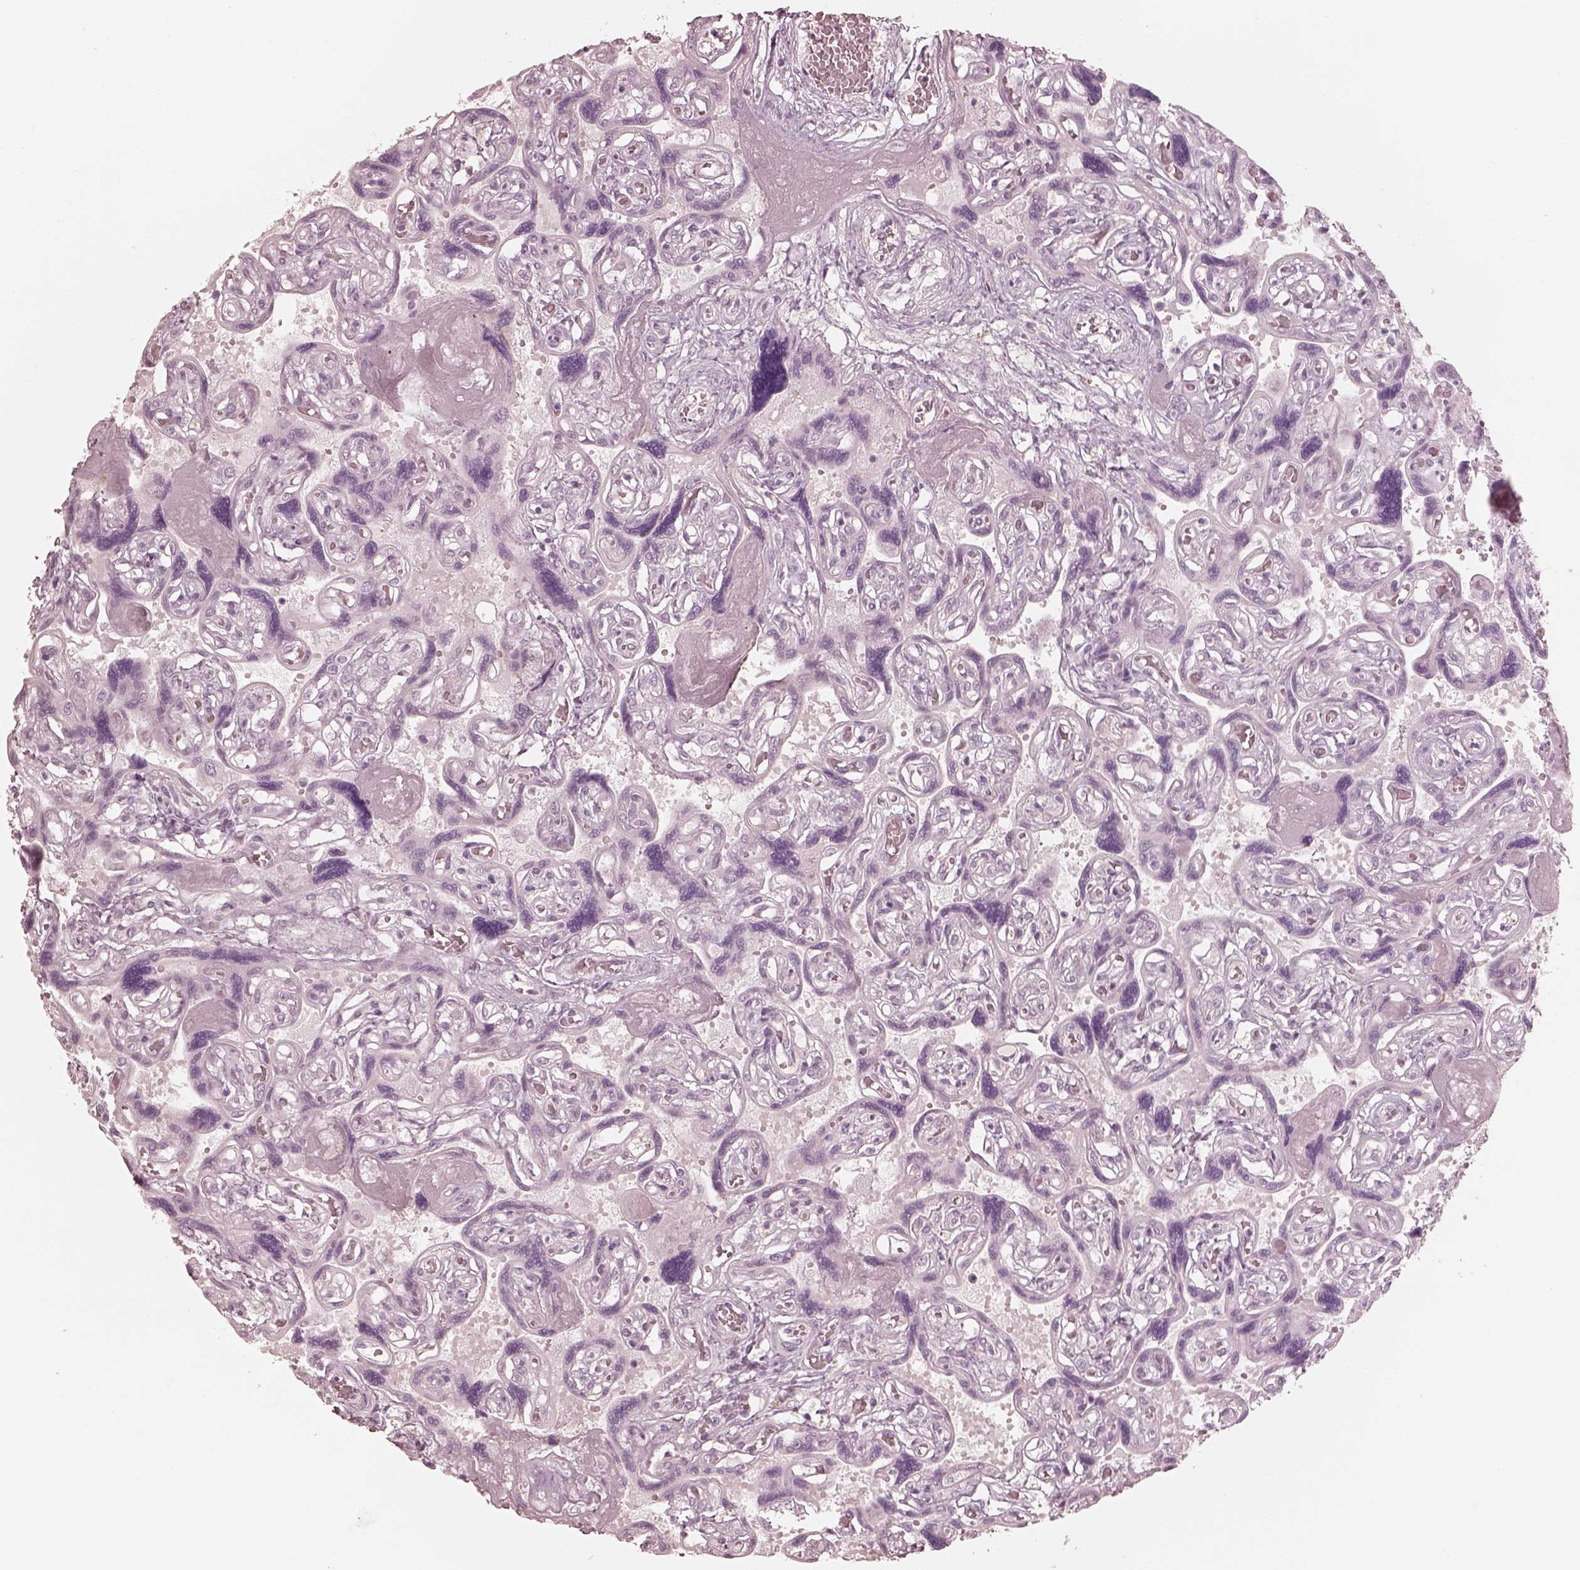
{"staining": {"intensity": "weak", "quantity": "<25%", "location": "cytoplasmic/membranous"}, "tissue": "placenta", "cell_type": "Decidual cells", "image_type": "normal", "snomed": [{"axis": "morphology", "description": "Normal tissue, NOS"}, {"axis": "topography", "description": "Placenta"}], "caption": "Protein analysis of normal placenta demonstrates no significant staining in decidual cells. (Immunohistochemistry, brightfield microscopy, high magnification).", "gene": "RAB3C", "patient": {"sex": "female", "age": 32}}